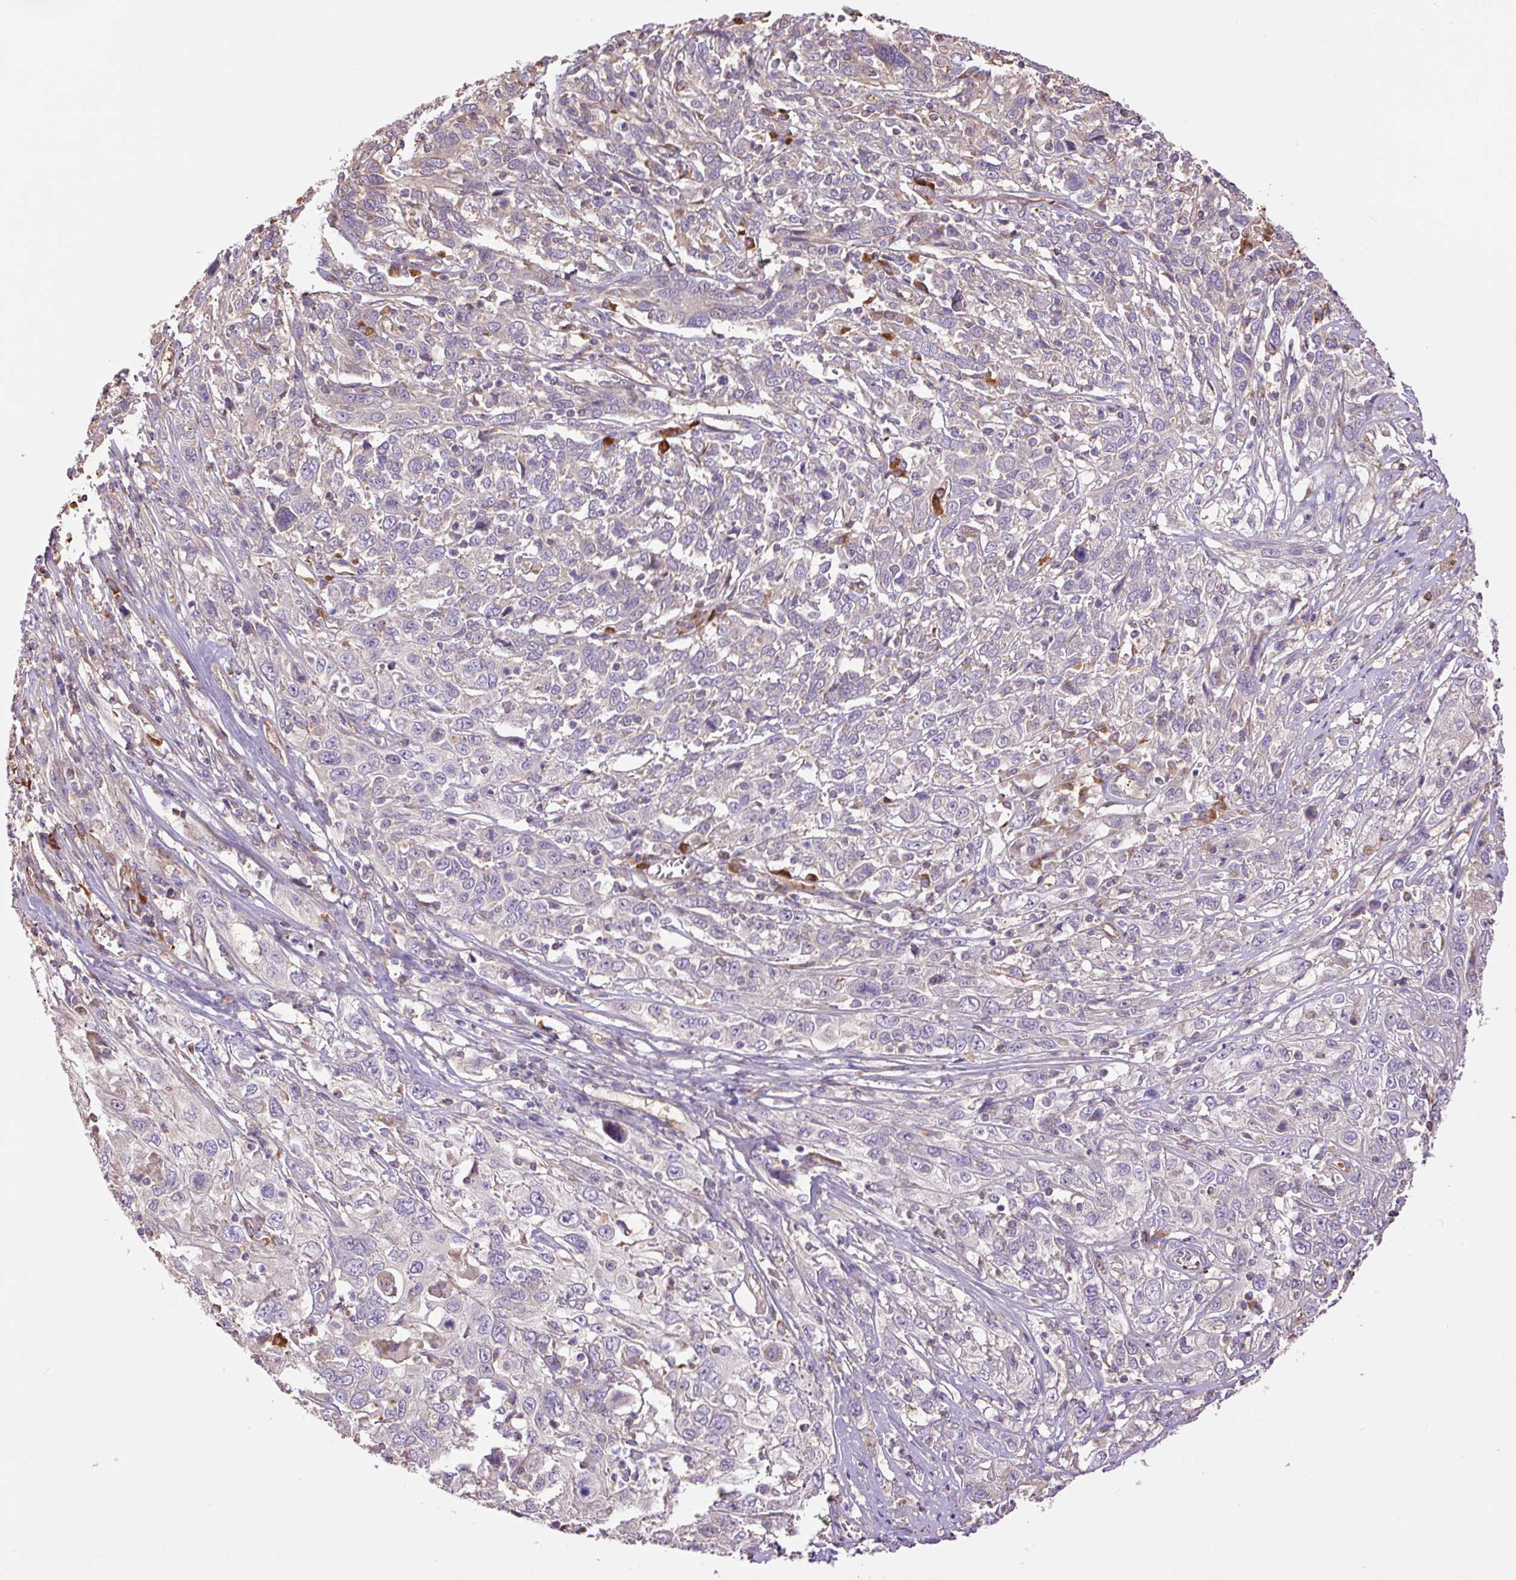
{"staining": {"intensity": "negative", "quantity": "none", "location": "none"}, "tissue": "cervical cancer", "cell_type": "Tumor cells", "image_type": "cancer", "snomed": [{"axis": "morphology", "description": "Squamous cell carcinoma, NOS"}, {"axis": "topography", "description": "Cervix"}], "caption": "Image shows no significant protein positivity in tumor cells of cervical squamous cell carcinoma. (Brightfield microscopy of DAB immunohistochemistry (IHC) at high magnification).", "gene": "PPME1", "patient": {"sex": "female", "age": 46}}